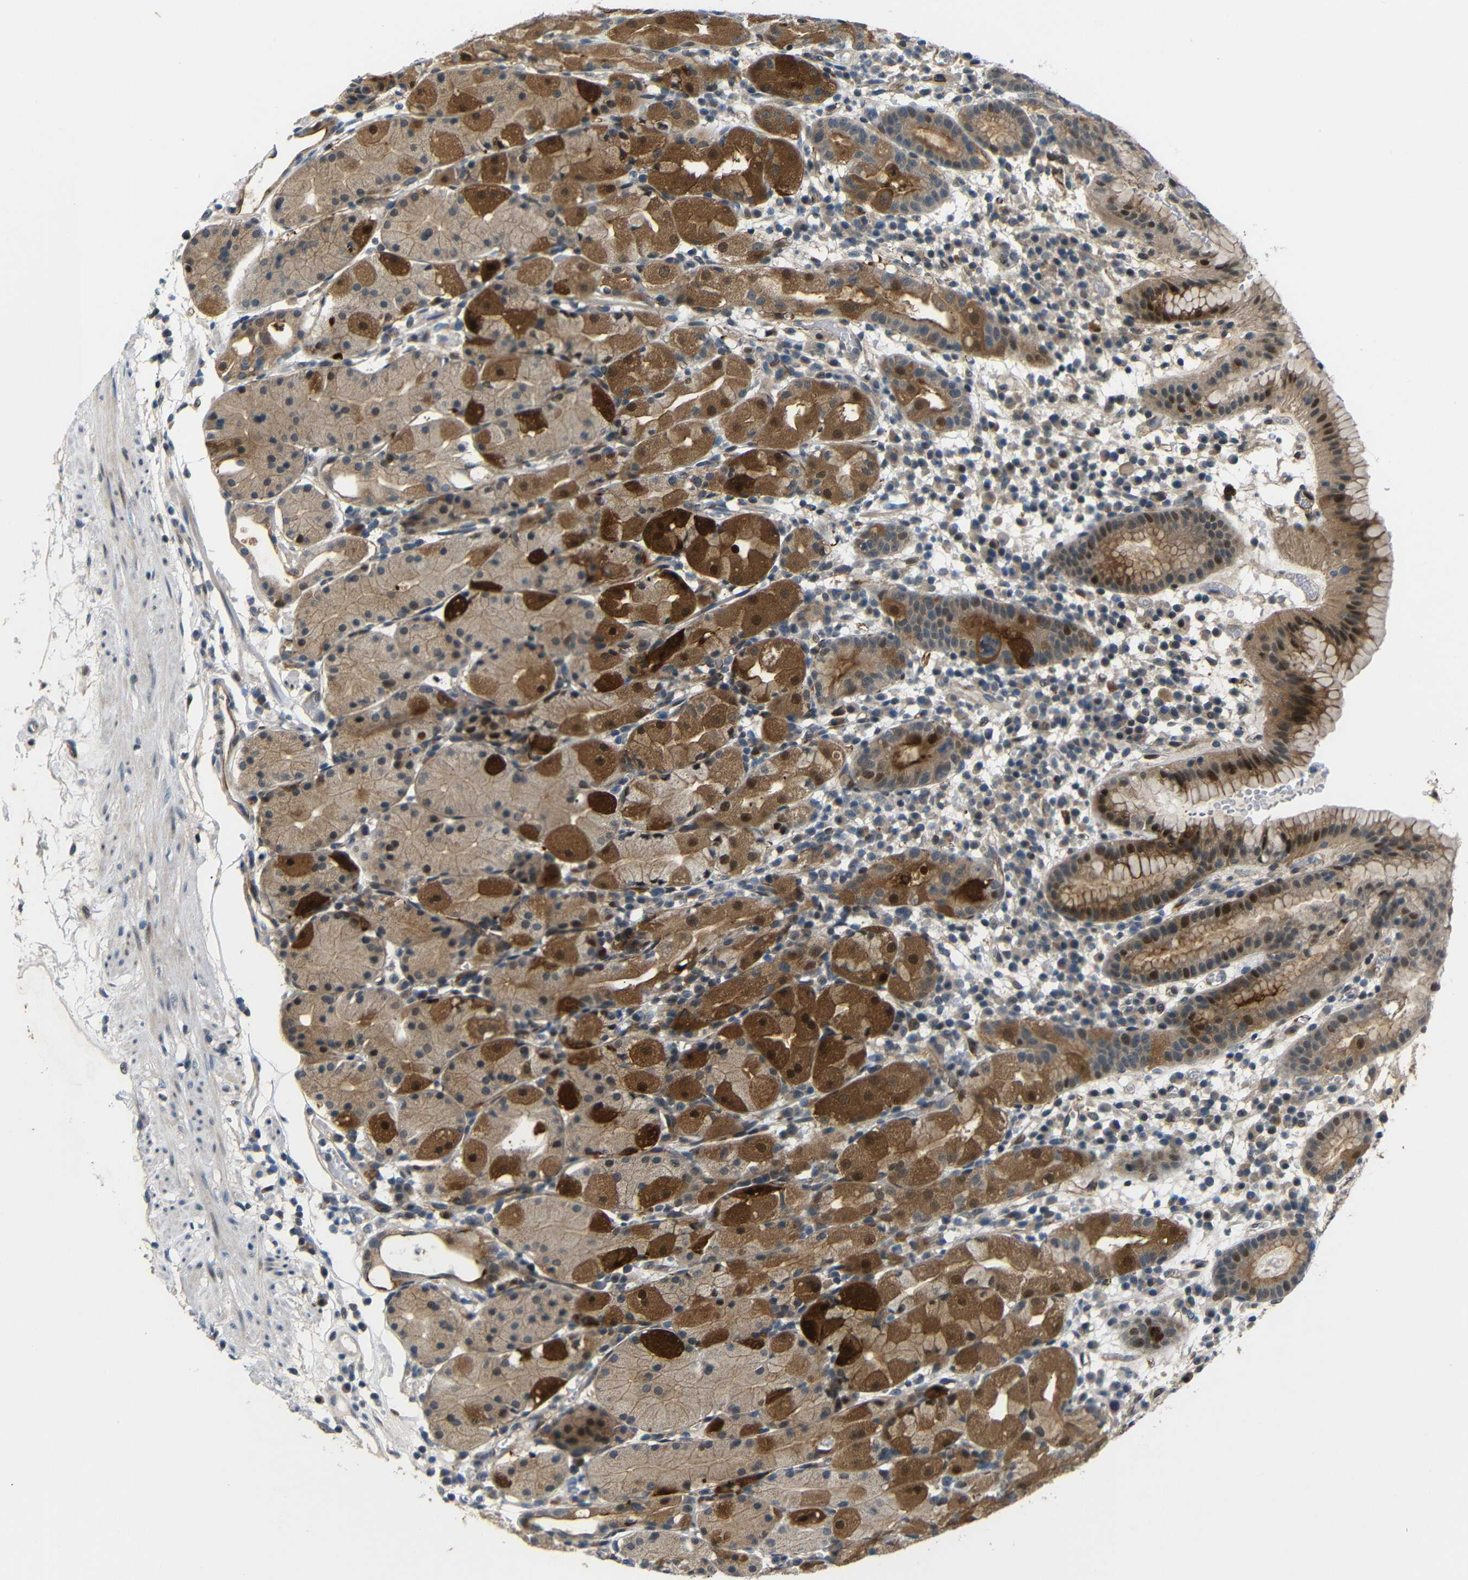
{"staining": {"intensity": "strong", "quantity": ">75%", "location": "cytoplasmic/membranous"}, "tissue": "stomach", "cell_type": "Glandular cells", "image_type": "normal", "snomed": [{"axis": "morphology", "description": "Normal tissue, NOS"}, {"axis": "topography", "description": "Stomach"}, {"axis": "topography", "description": "Stomach, lower"}], "caption": "Unremarkable stomach exhibits strong cytoplasmic/membranous expression in about >75% of glandular cells.", "gene": "SYDE1", "patient": {"sex": "female", "age": 75}}